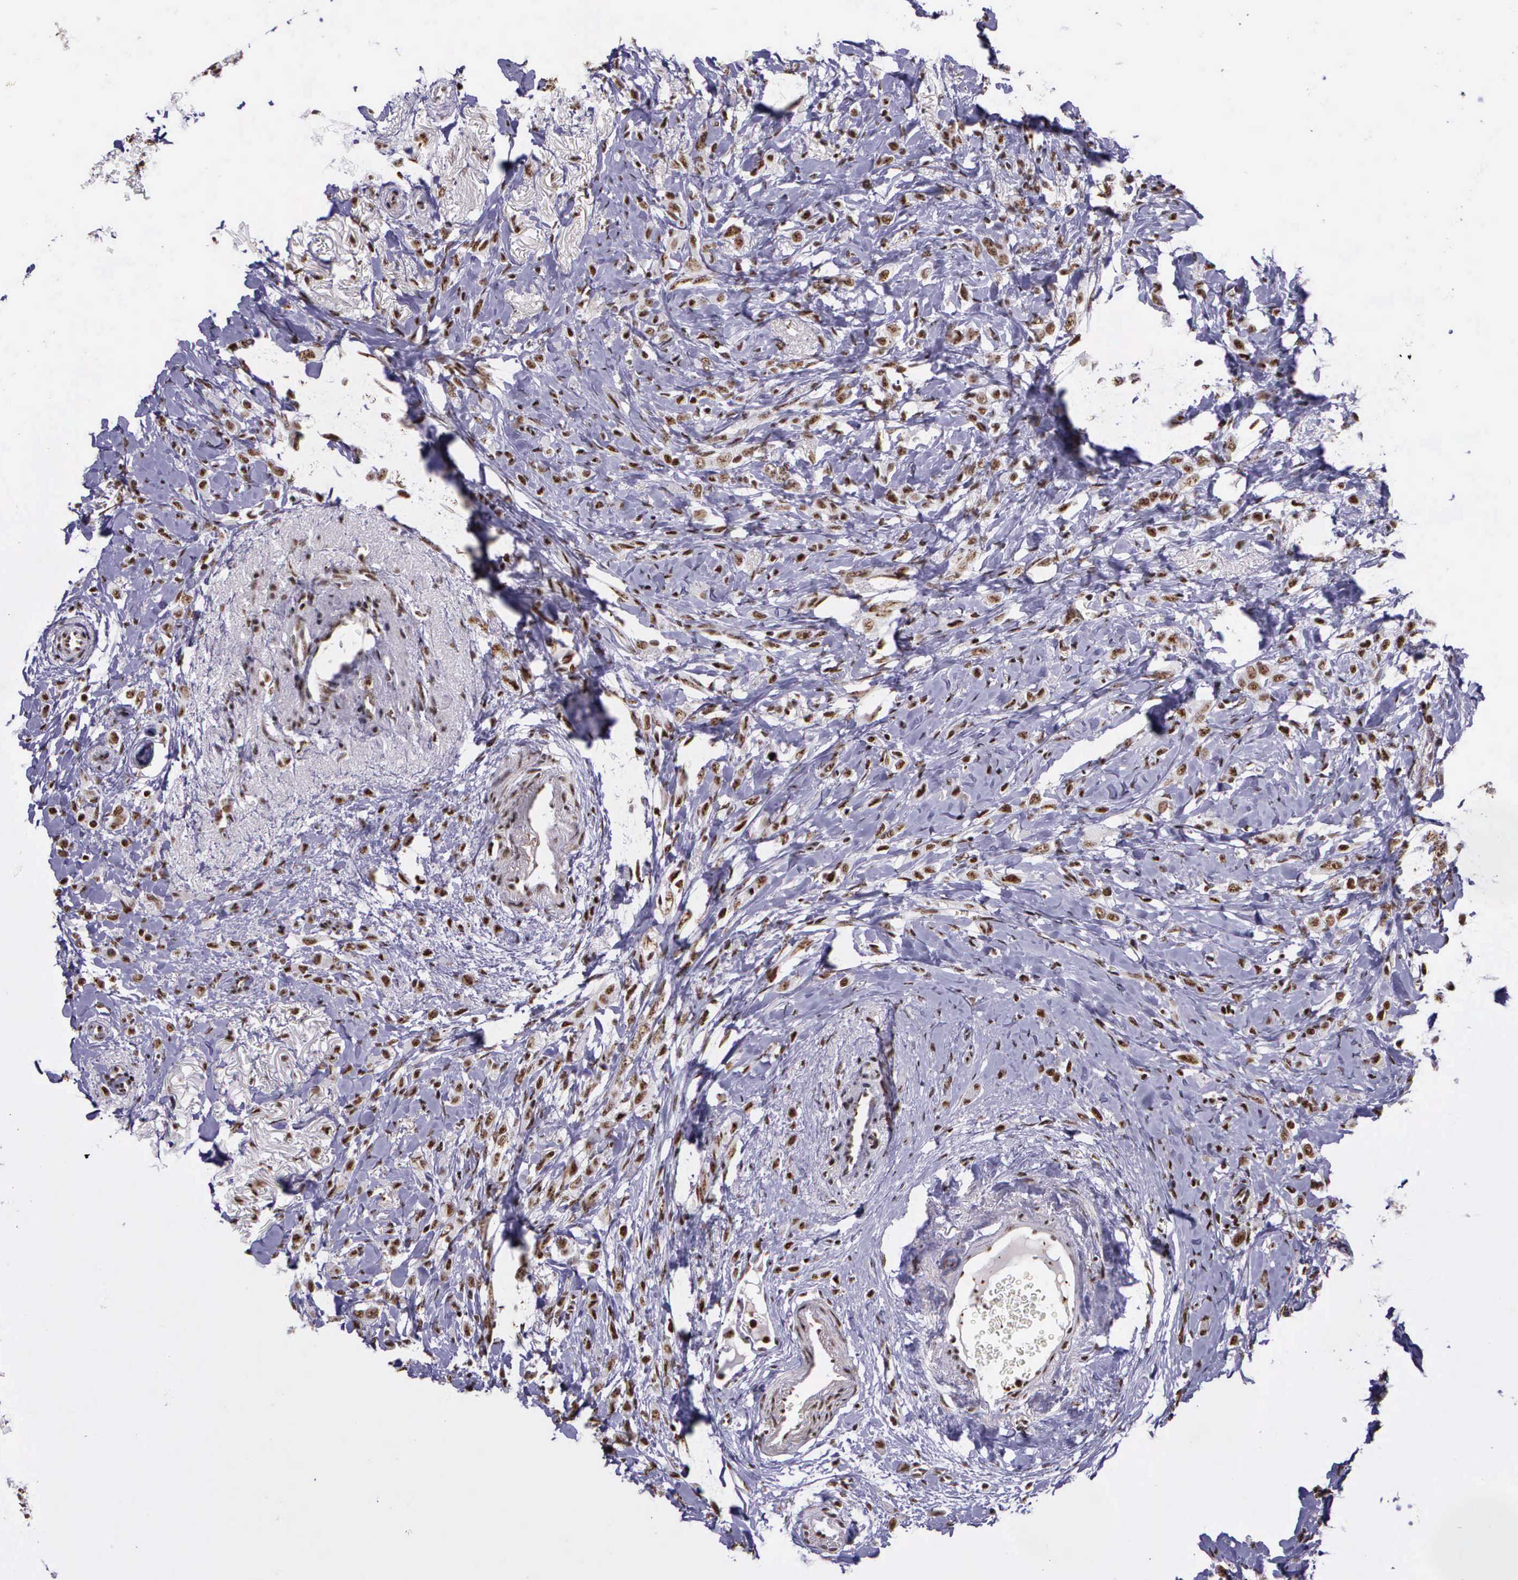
{"staining": {"intensity": "moderate", "quantity": ">75%", "location": "nuclear"}, "tissue": "breast cancer", "cell_type": "Tumor cells", "image_type": "cancer", "snomed": [{"axis": "morphology", "description": "Lobular carcinoma"}, {"axis": "topography", "description": "Breast"}], "caption": "A histopathology image showing moderate nuclear staining in about >75% of tumor cells in lobular carcinoma (breast), as visualized by brown immunohistochemical staining.", "gene": "FAM47A", "patient": {"sex": "female", "age": 57}}